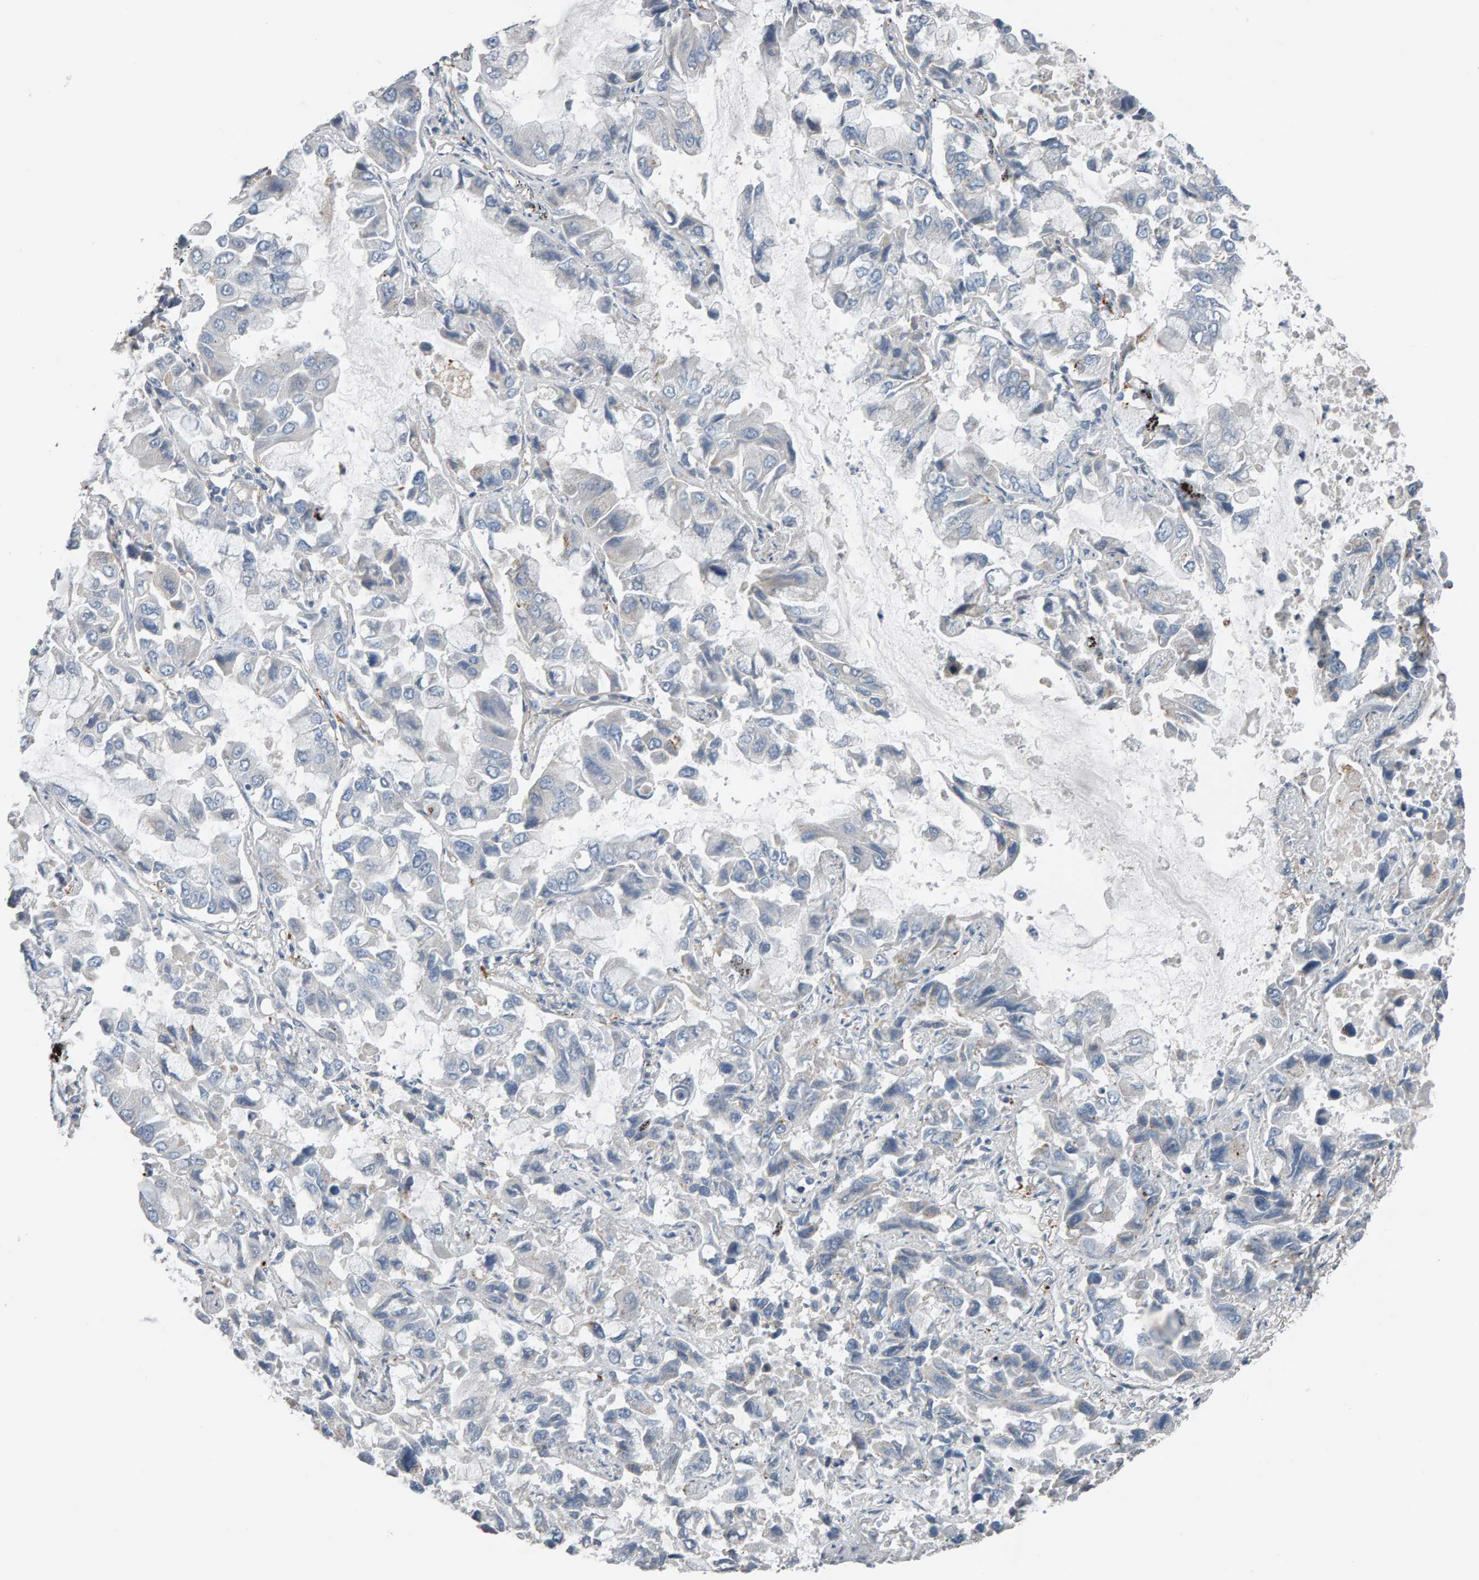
{"staining": {"intensity": "negative", "quantity": "none", "location": "none"}, "tissue": "lung cancer", "cell_type": "Tumor cells", "image_type": "cancer", "snomed": [{"axis": "morphology", "description": "Adenocarcinoma, NOS"}, {"axis": "topography", "description": "Lung"}], "caption": "Tumor cells are negative for protein expression in human lung cancer (adenocarcinoma). (Brightfield microscopy of DAB (3,3'-diaminobenzidine) IHC at high magnification).", "gene": "IPPK", "patient": {"sex": "male", "age": 64}}